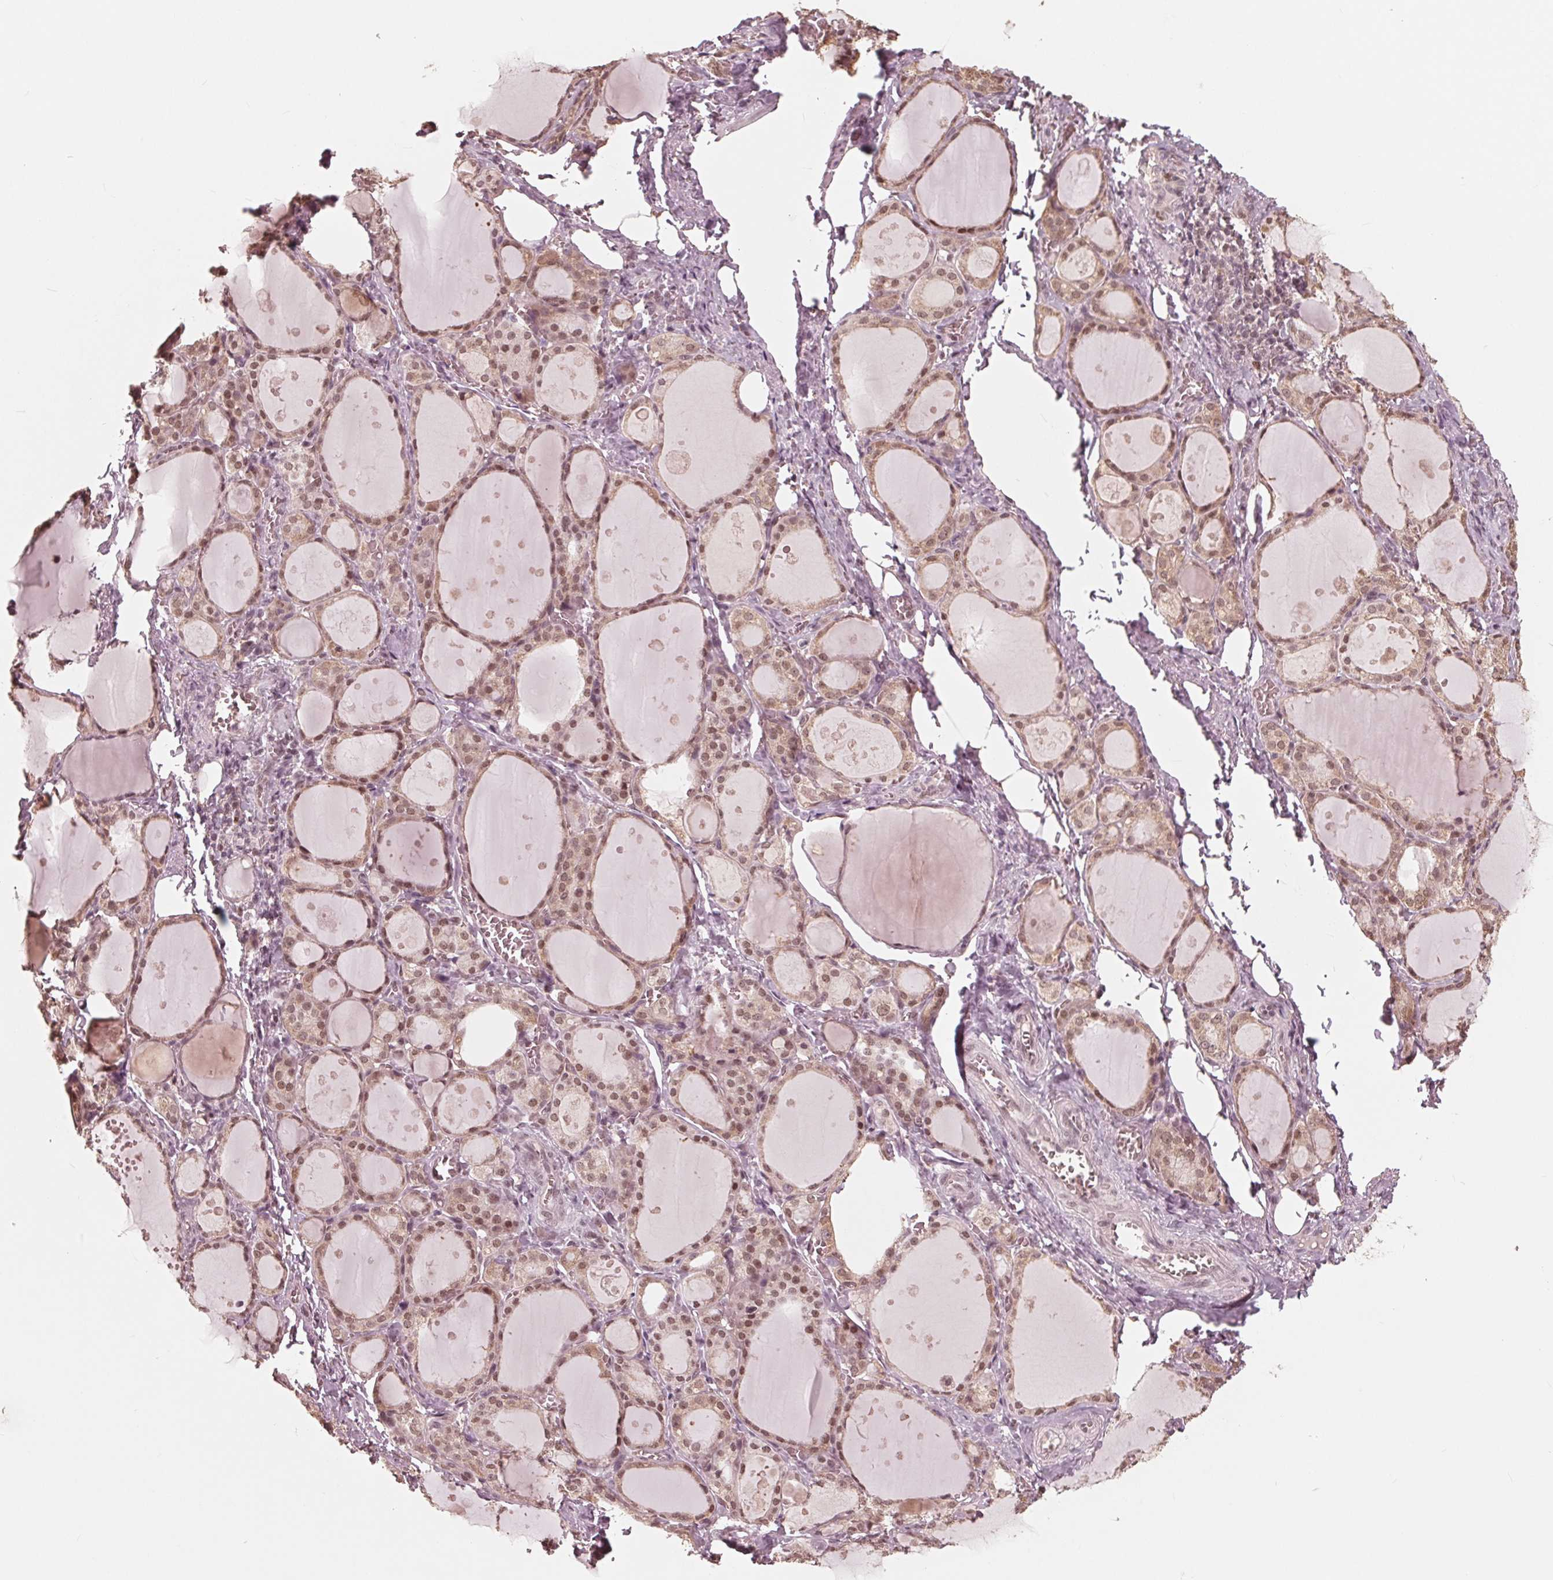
{"staining": {"intensity": "moderate", "quantity": ">75%", "location": "cytoplasmic/membranous,nuclear"}, "tissue": "thyroid gland", "cell_type": "Glandular cells", "image_type": "normal", "snomed": [{"axis": "morphology", "description": "Normal tissue, NOS"}, {"axis": "topography", "description": "Thyroid gland"}], "caption": "Brown immunohistochemical staining in unremarkable thyroid gland exhibits moderate cytoplasmic/membranous,nuclear expression in about >75% of glandular cells. (DAB IHC with brightfield microscopy, high magnification).", "gene": "HIRIP3", "patient": {"sex": "male", "age": 68}}